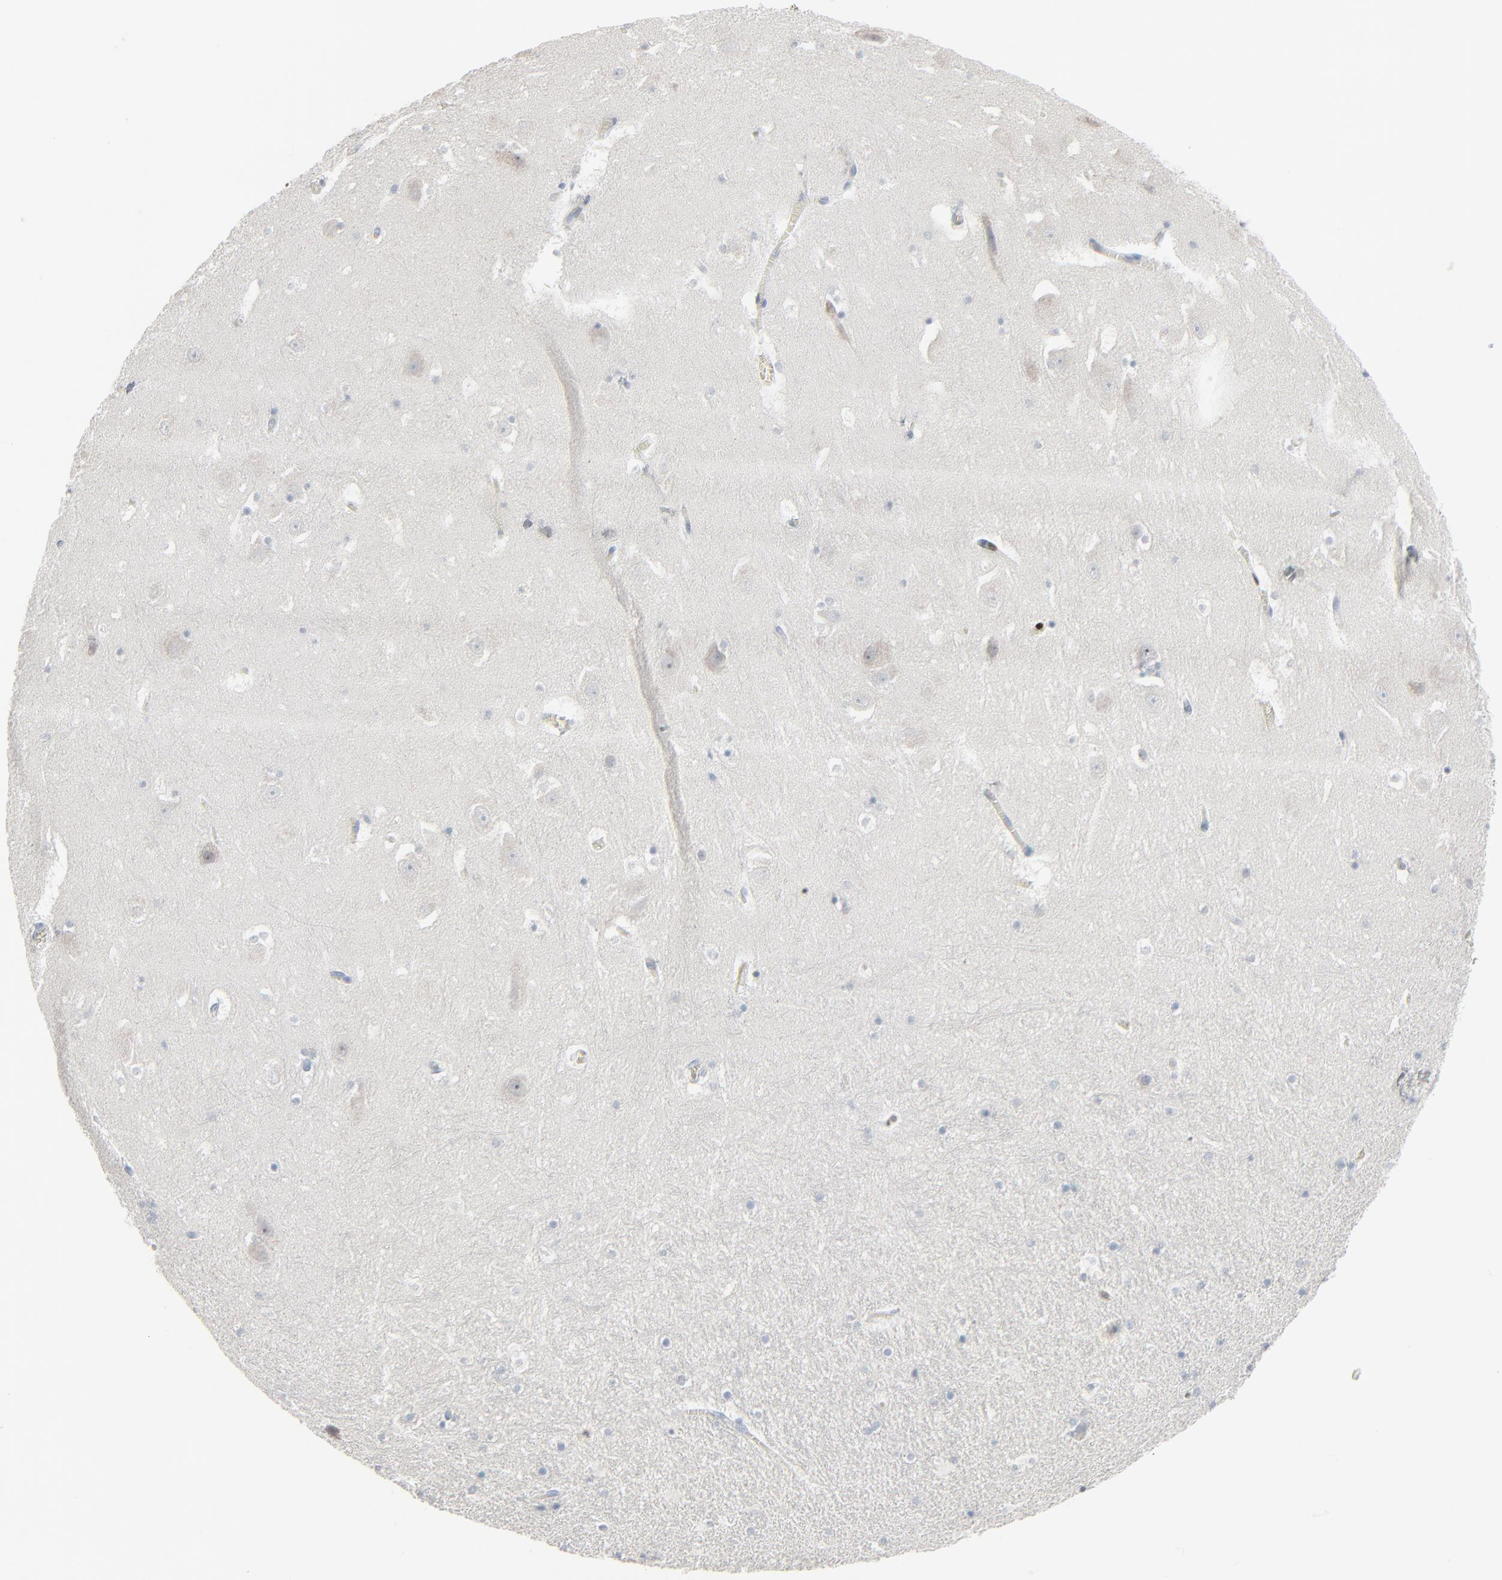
{"staining": {"intensity": "negative", "quantity": "none", "location": "none"}, "tissue": "hippocampus", "cell_type": "Glial cells", "image_type": "normal", "snomed": [{"axis": "morphology", "description": "Normal tissue, NOS"}, {"axis": "topography", "description": "Hippocampus"}], "caption": "Immunohistochemistry (IHC) of benign human hippocampus demonstrates no staining in glial cells. (IHC, brightfield microscopy, high magnification).", "gene": "SAGE1", "patient": {"sex": "male", "age": 45}}